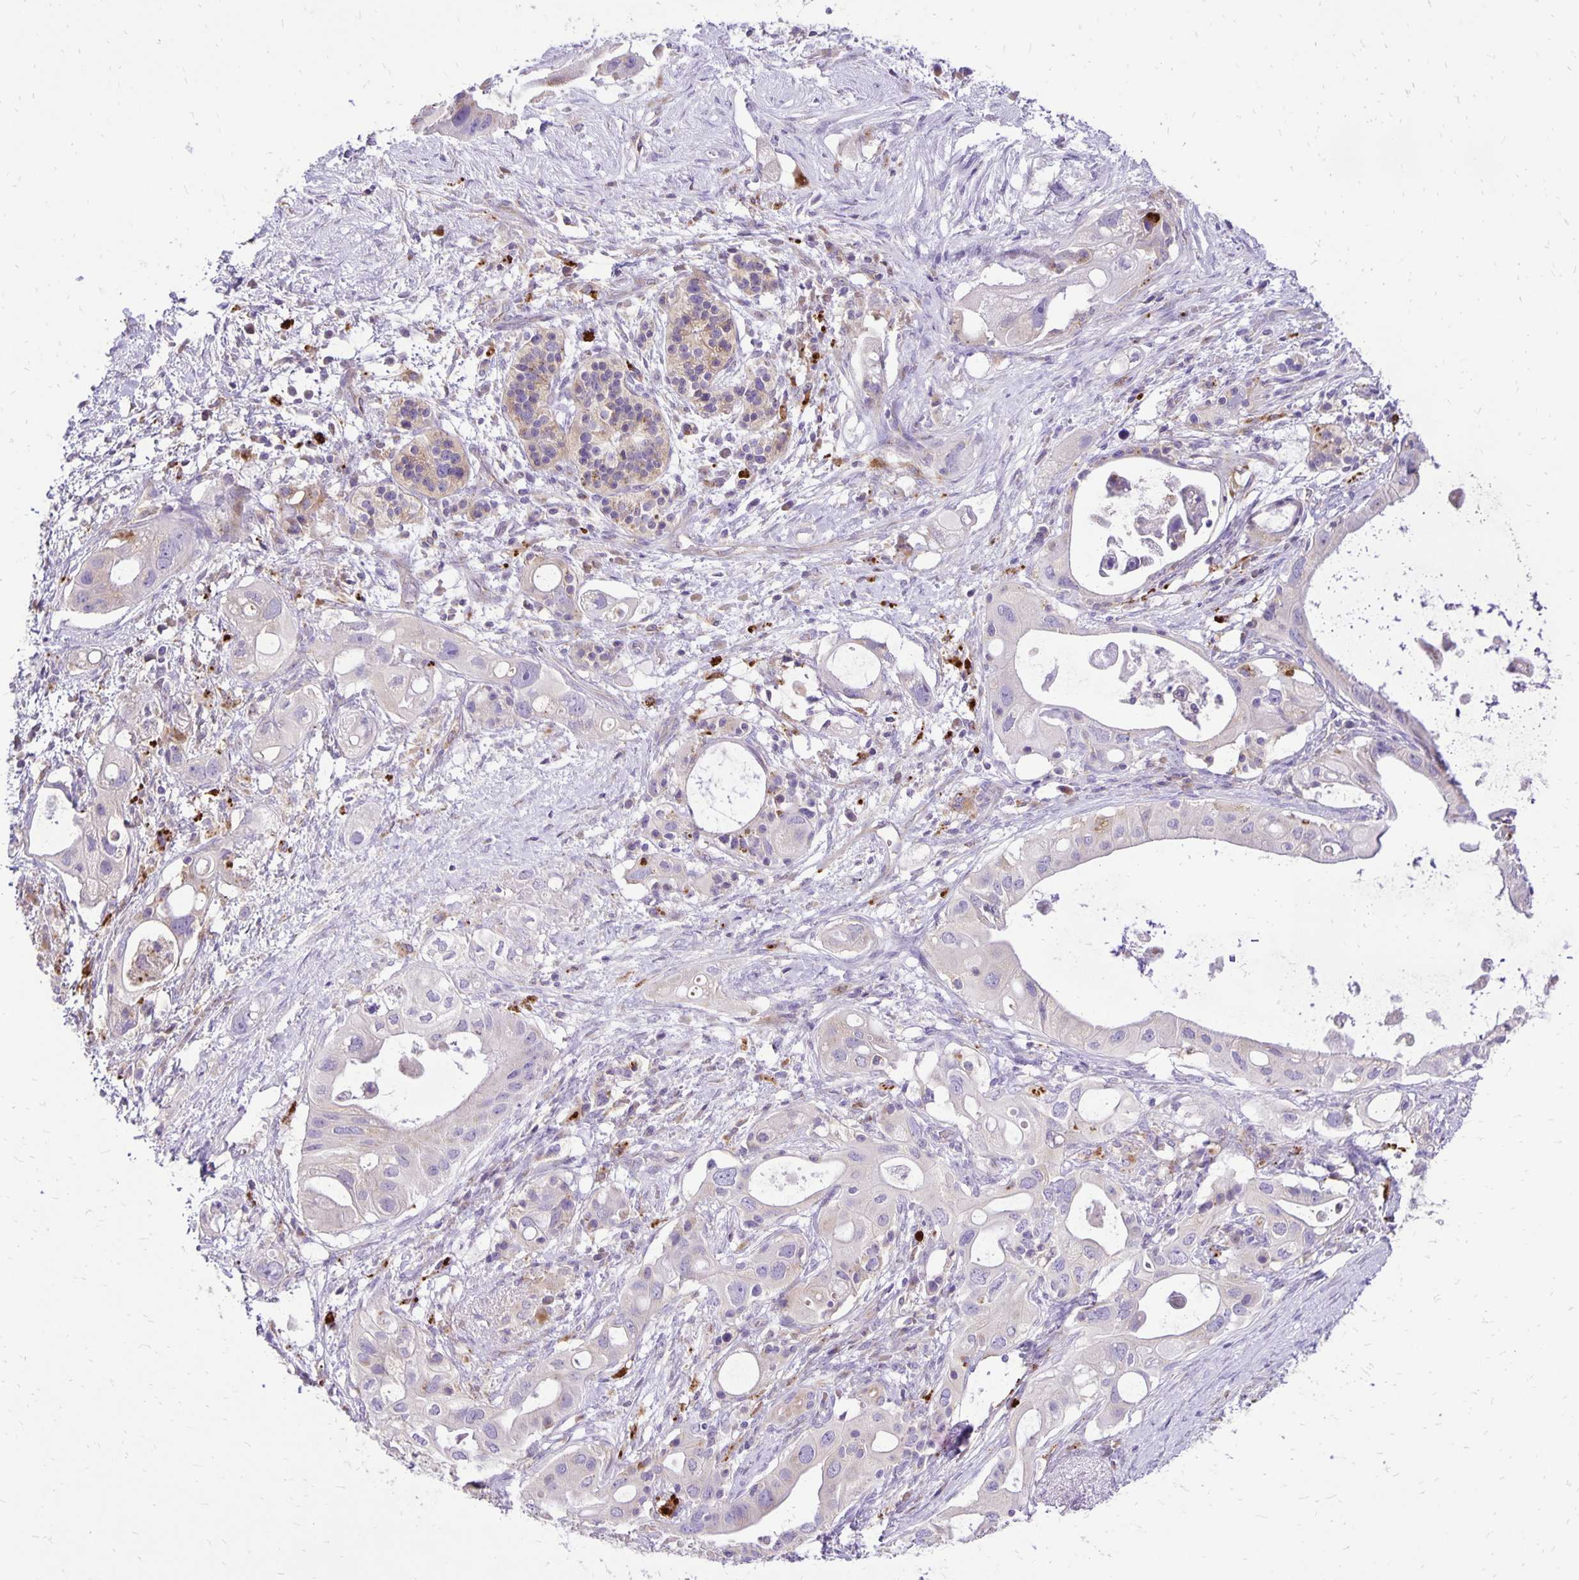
{"staining": {"intensity": "negative", "quantity": "none", "location": "none"}, "tissue": "pancreatic cancer", "cell_type": "Tumor cells", "image_type": "cancer", "snomed": [{"axis": "morphology", "description": "Adenocarcinoma, NOS"}, {"axis": "topography", "description": "Pancreas"}], "caption": "High magnification brightfield microscopy of pancreatic adenocarcinoma stained with DAB (brown) and counterstained with hematoxylin (blue): tumor cells show no significant expression.", "gene": "EIF5A", "patient": {"sex": "female", "age": 72}}